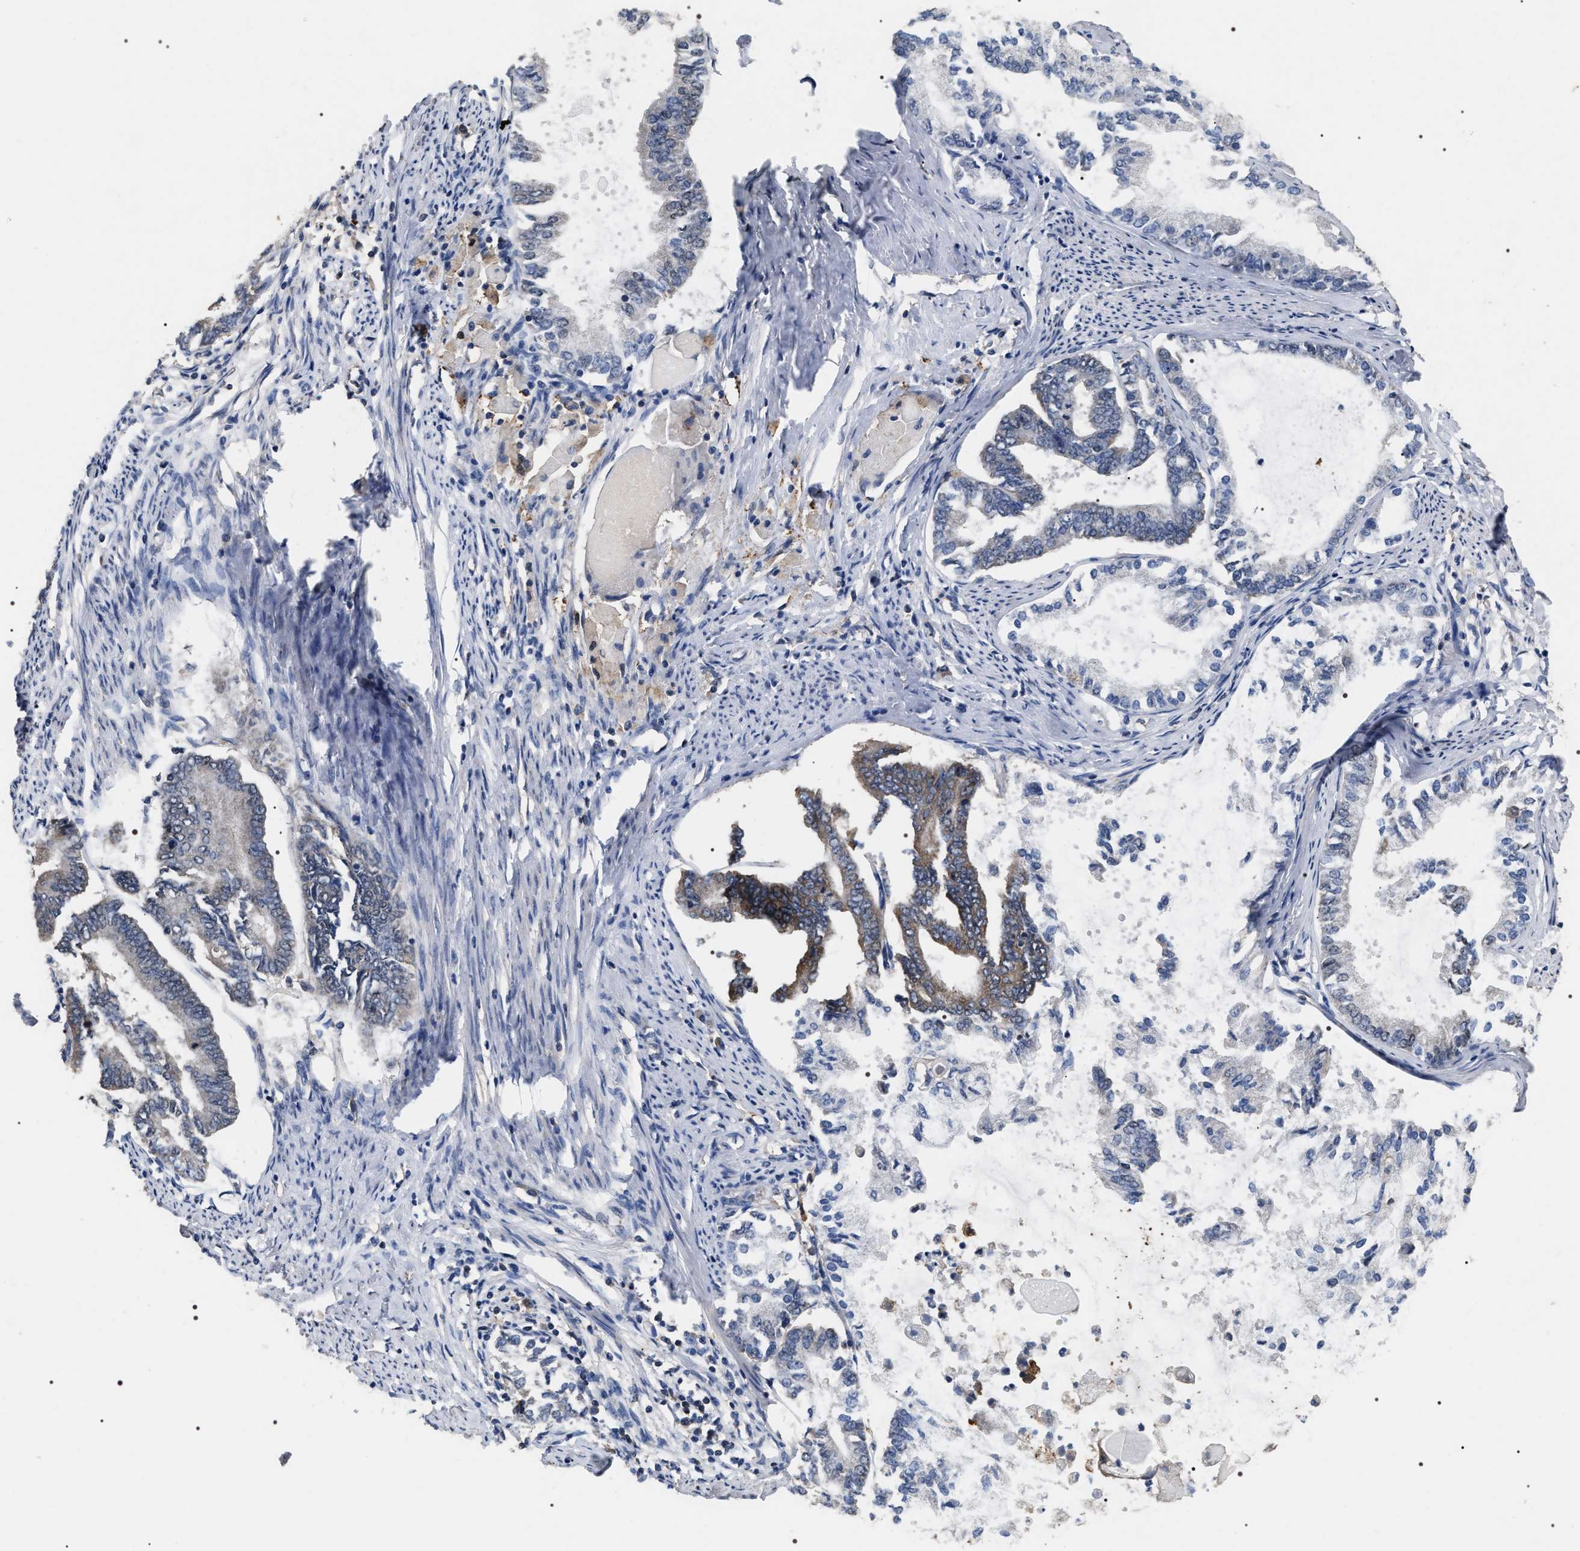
{"staining": {"intensity": "moderate", "quantity": "<25%", "location": "cytoplasmic/membranous"}, "tissue": "endometrial cancer", "cell_type": "Tumor cells", "image_type": "cancer", "snomed": [{"axis": "morphology", "description": "Adenocarcinoma, NOS"}, {"axis": "topography", "description": "Endometrium"}], "caption": "This micrograph reveals immunohistochemistry staining of human adenocarcinoma (endometrial), with low moderate cytoplasmic/membranous staining in about <25% of tumor cells.", "gene": "UPF3A", "patient": {"sex": "female", "age": 86}}